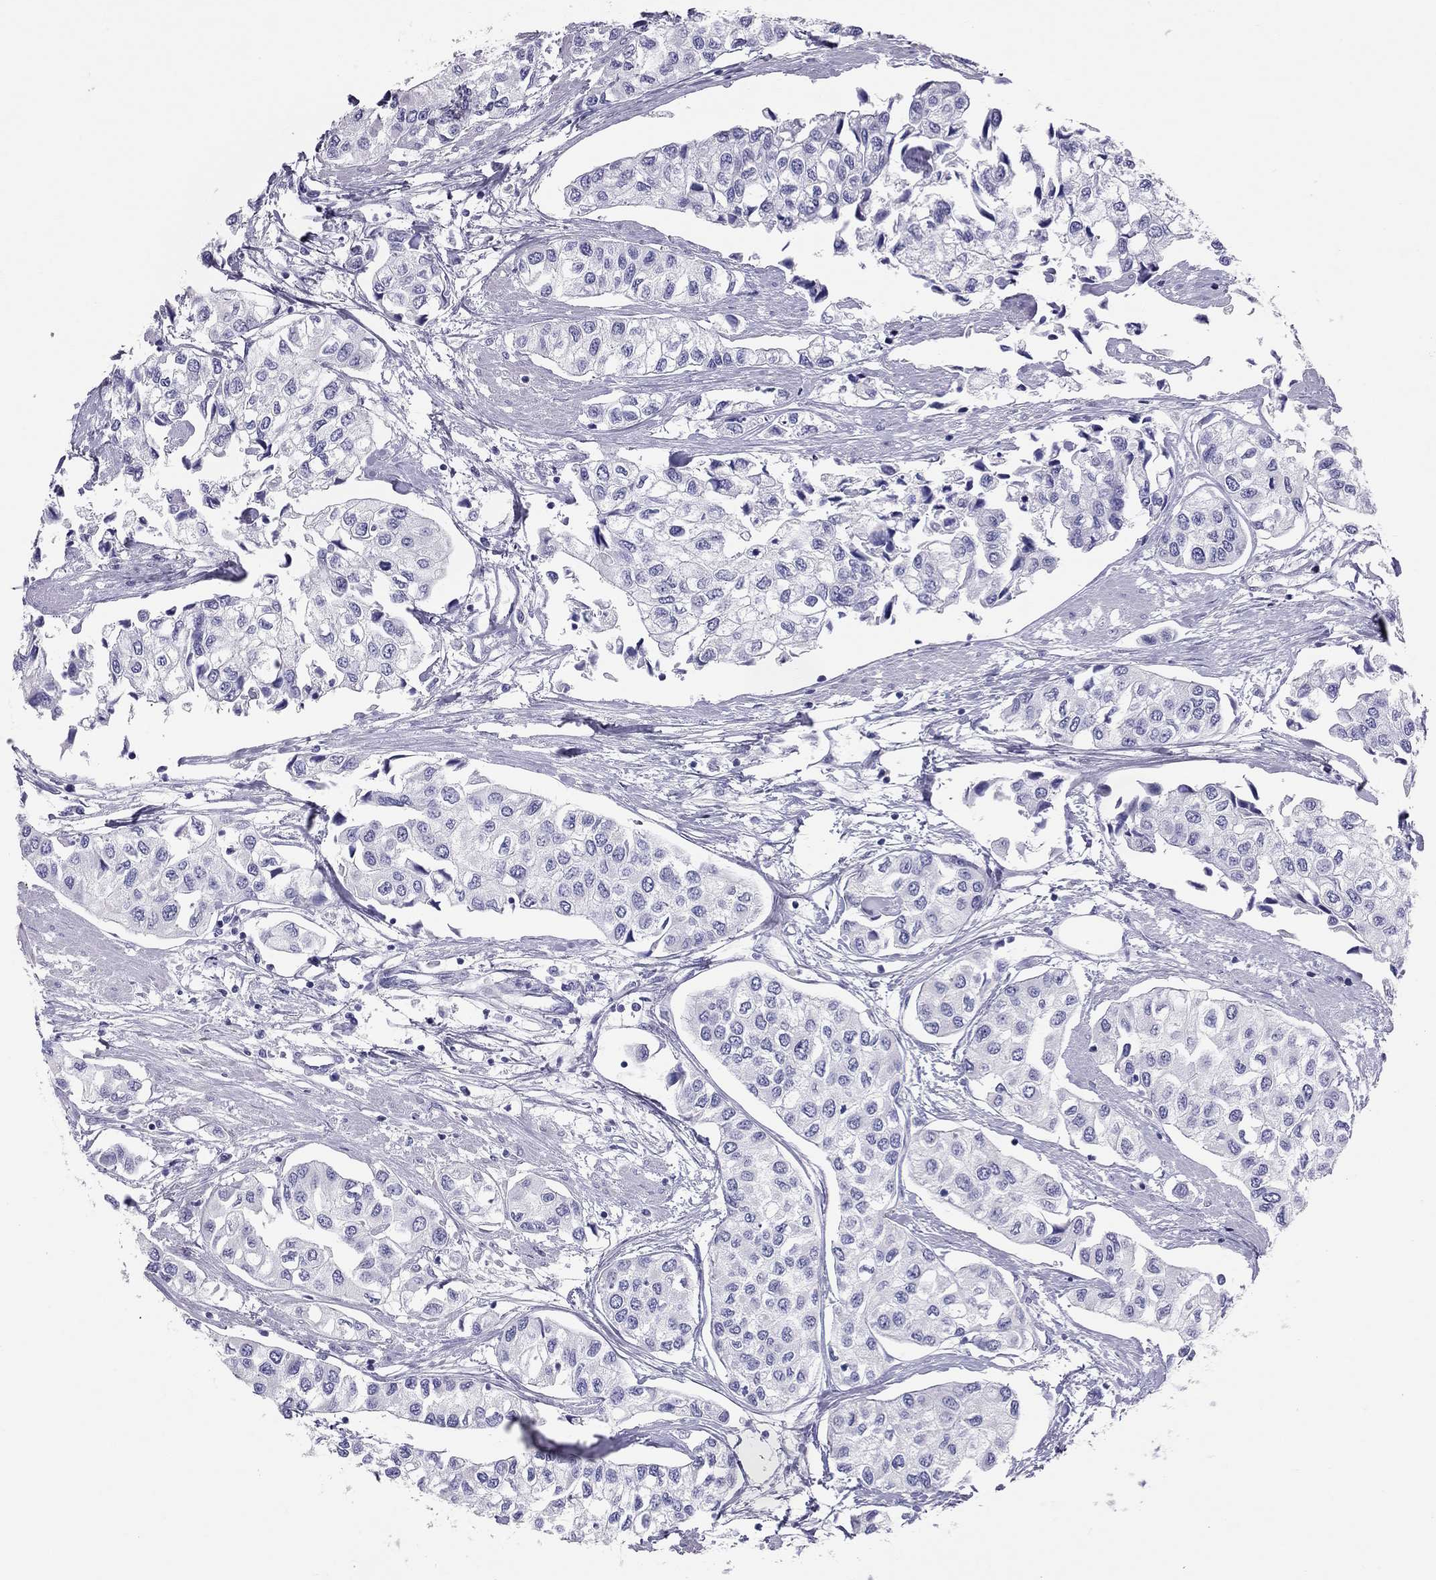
{"staining": {"intensity": "negative", "quantity": "none", "location": "none"}, "tissue": "urothelial cancer", "cell_type": "Tumor cells", "image_type": "cancer", "snomed": [{"axis": "morphology", "description": "Urothelial carcinoma, High grade"}, {"axis": "topography", "description": "Urinary bladder"}], "caption": "The micrograph displays no staining of tumor cells in urothelial cancer. The staining is performed using DAB (3,3'-diaminobenzidine) brown chromogen with nuclei counter-stained in using hematoxylin.", "gene": "FSCN3", "patient": {"sex": "male", "age": 73}}